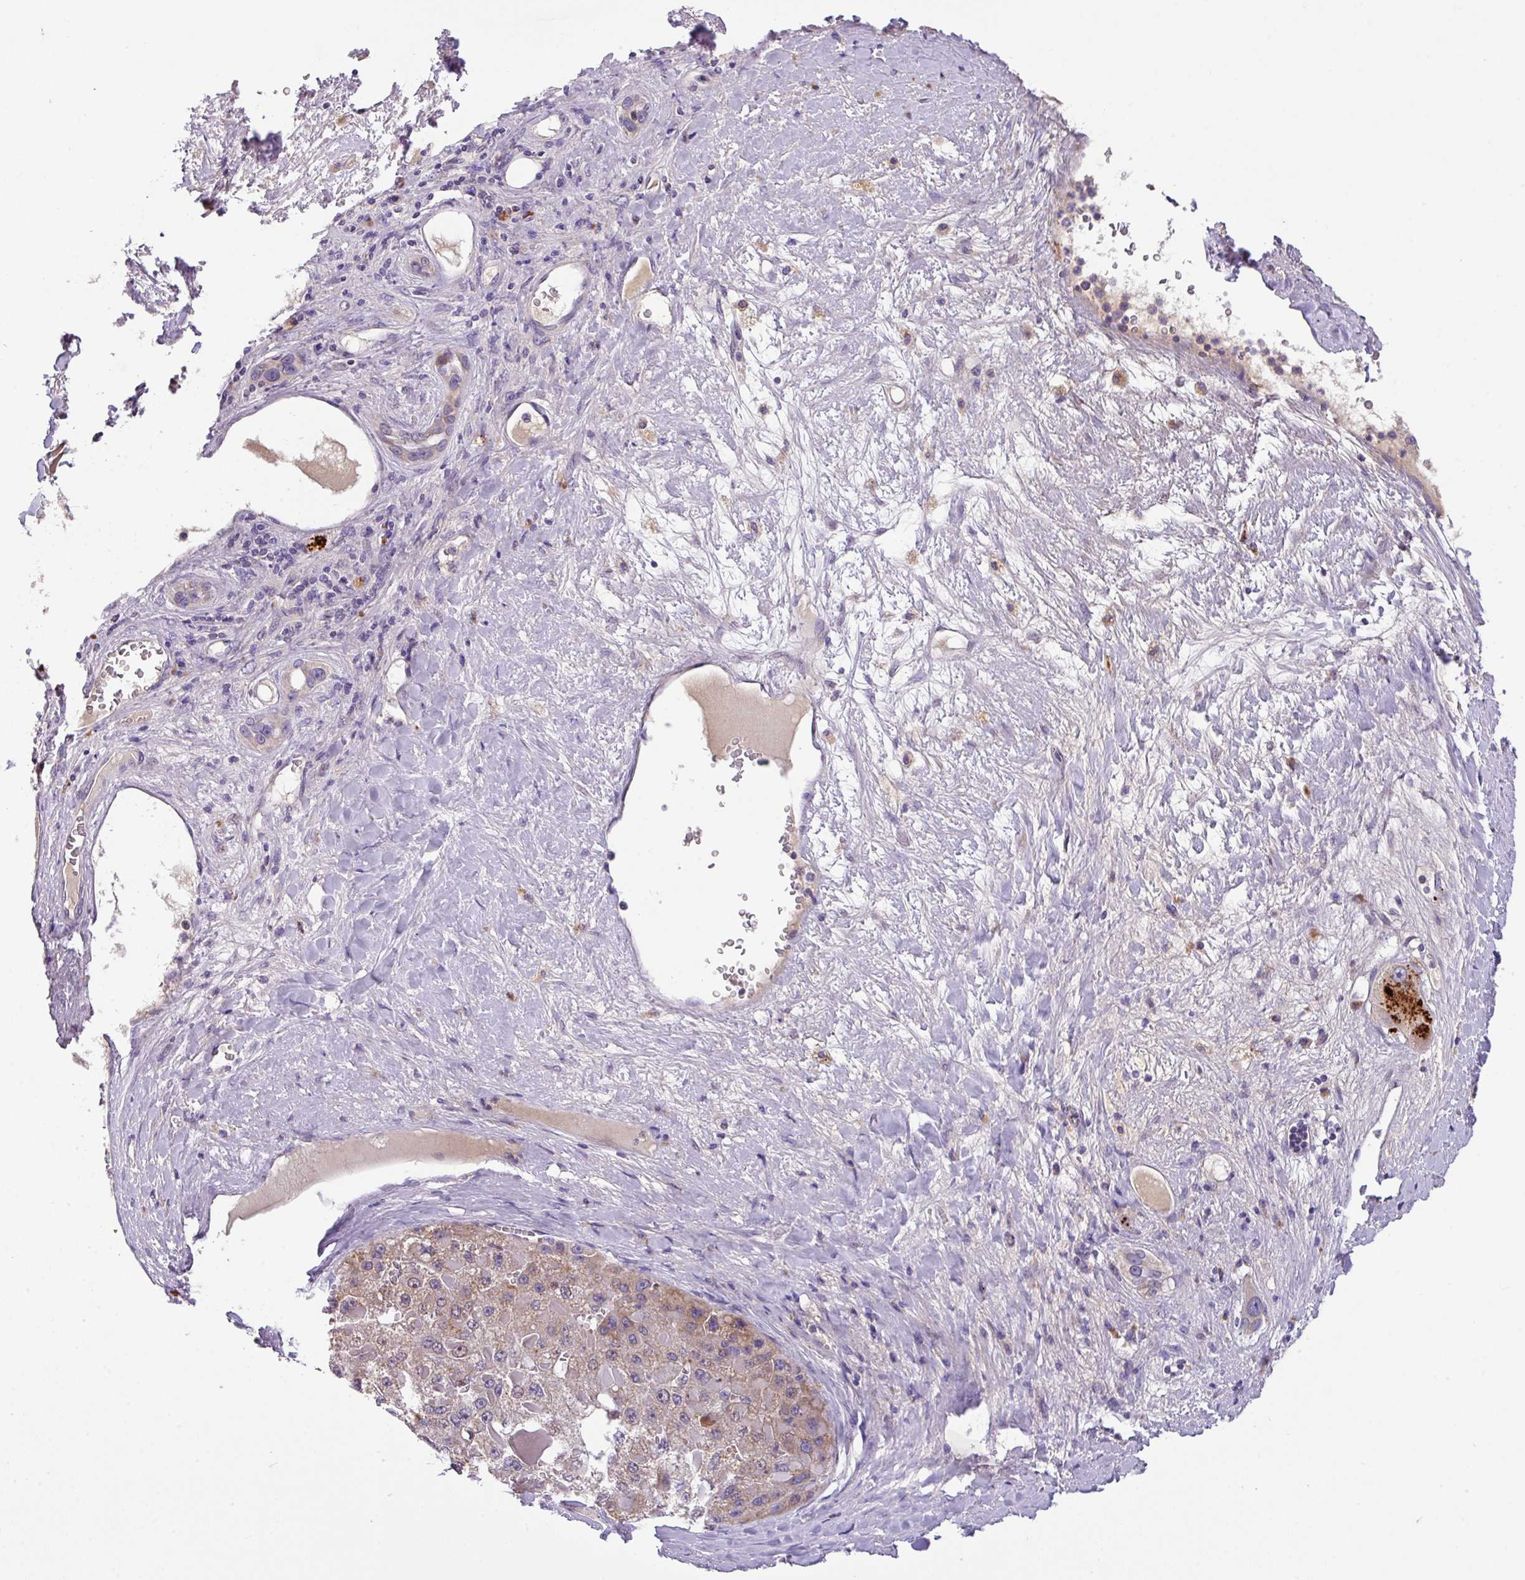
{"staining": {"intensity": "weak", "quantity": ">75%", "location": "cytoplasmic/membranous"}, "tissue": "liver cancer", "cell_type": "Tumor cells", "image_type": "cancer", "snomed": [{"axis": "morphology", "description": "Carcinoma, Hepatocellular, NOS"}, {"axis": "topography", "description": "Liver"}], "caption": "Immunohistochemistry (IHC) image of hepatocellular carcinoma (liver) stained for a protein (brown), which reveals low levels of weak cytoplasmic/membranous expression in about >75% of tumor cells.", "gene": "ANXA2R", "patient": {"sex": "female", "age": 73}}